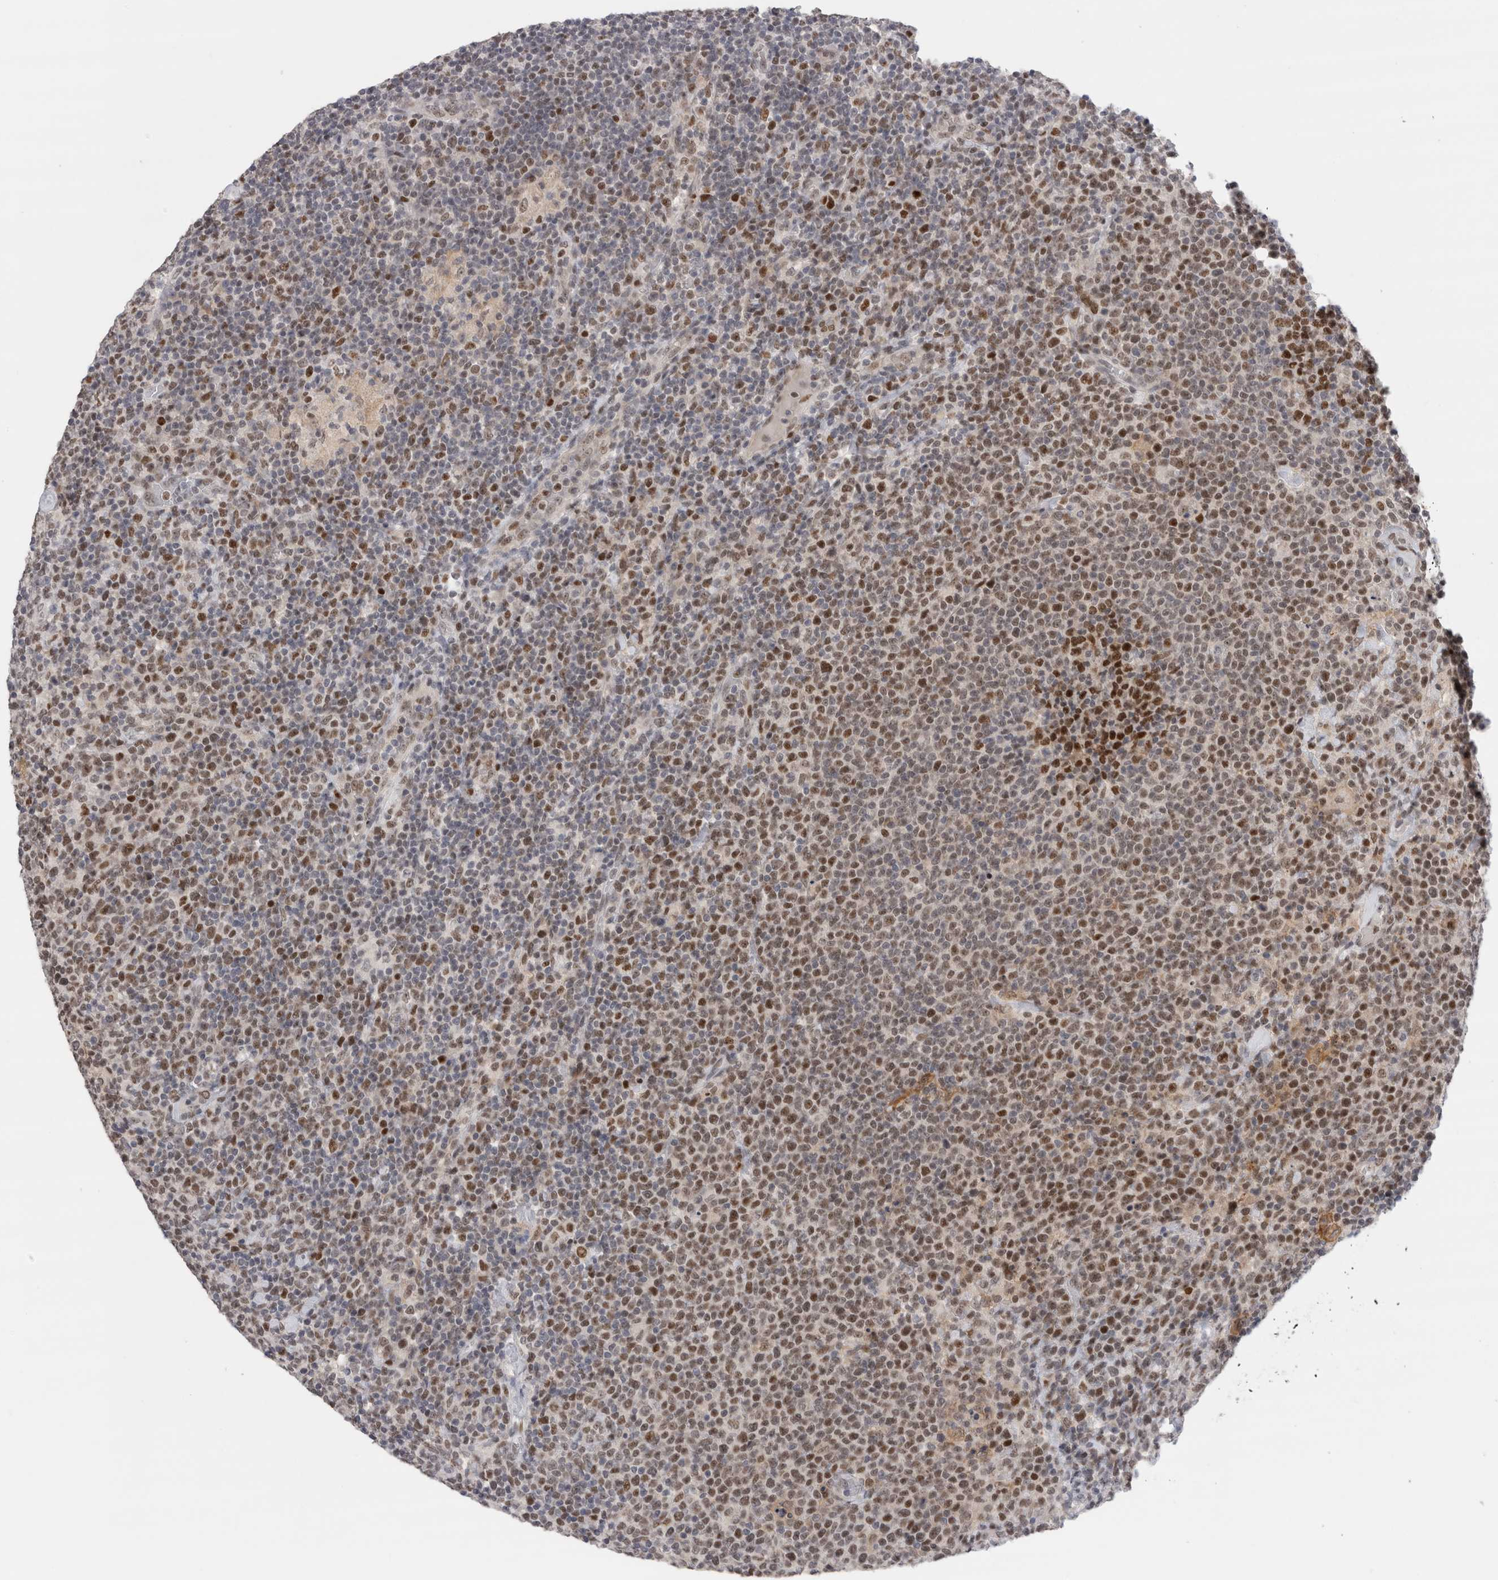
{"staining": {"intensity": "moderate", "quantity": ">75%", "location": "nuclear"}, "tissue": "lymphoma", "cell_type": "Tumor cells", "image_type": "cancer", "snomed": [{"axis": "morphology", "description": "Malignant lymphoma, non-Hodgkin's type, High grade"}, {"axis": "topography", "description": "Lymph node"}], "caption": "Immunohistochemistry (IHC) of human high-grade malignant lymphoma, non-Hodgkin's type reveals medium levels of moderate nuclear expression in about >75% of tumor cells. Immunohistochemistry (IHC) stains the protein of interest in brown and the nuclei are stained blue.", "gene": "ZNF521", "patient": {"sex": "male", "age": 61}}